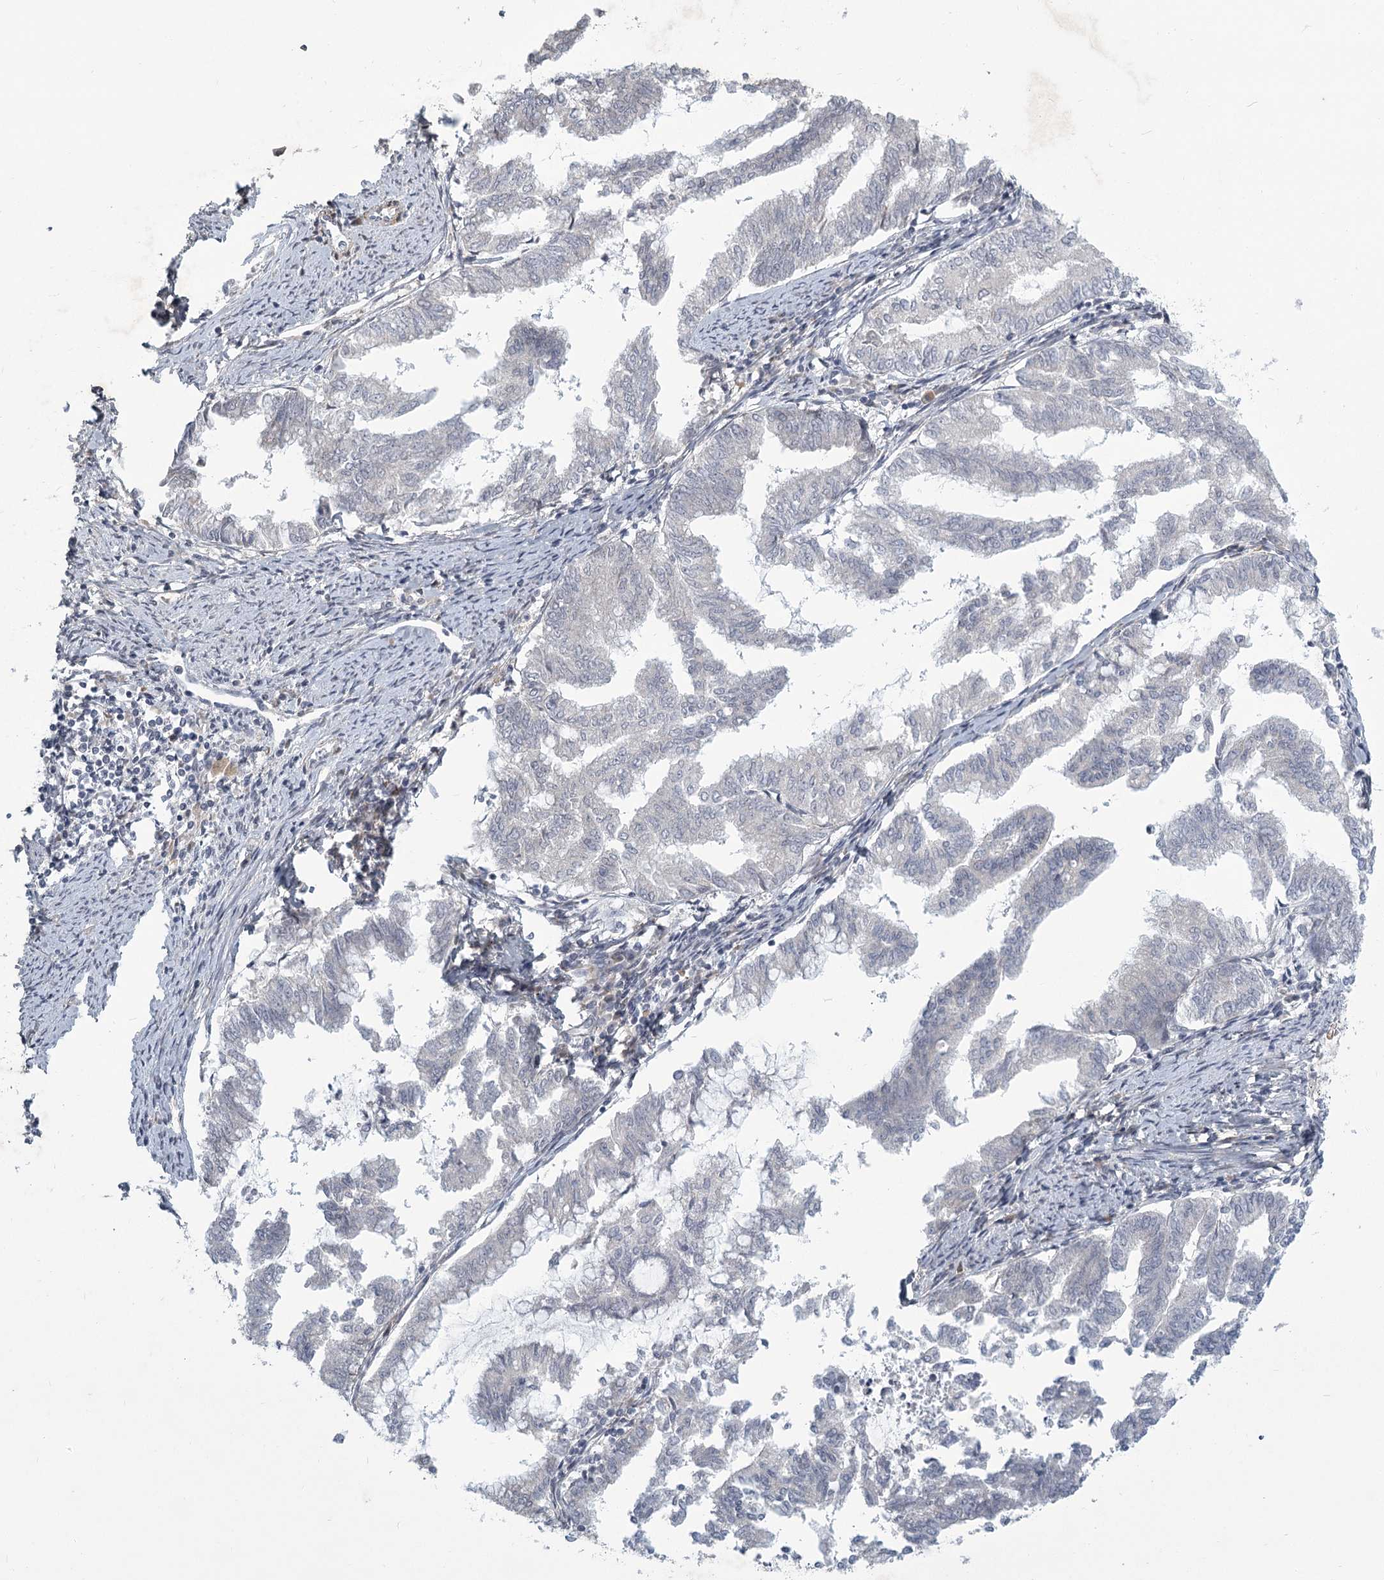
{"staining": {"intensity": "negative", "quantity": "none", "location": "none"}, "tissue": "endometrial cancer", "cell_type": "Tumor cells", "image_type": "cancer", "snomed": [{"axis": "morphology", "description": "Adenocarcinoma, NOS"}, {"axis": "topography", "description": "Endometrium"}], "caption": "IHC of human endometrial adenocarcinoma reveals no positivity in tumor cells. (DAB immunohistochemistry (IHC) with hematoxylin counter stain).", "gene": "MEPE", "patient": {"sex": "female", "age": 79}}